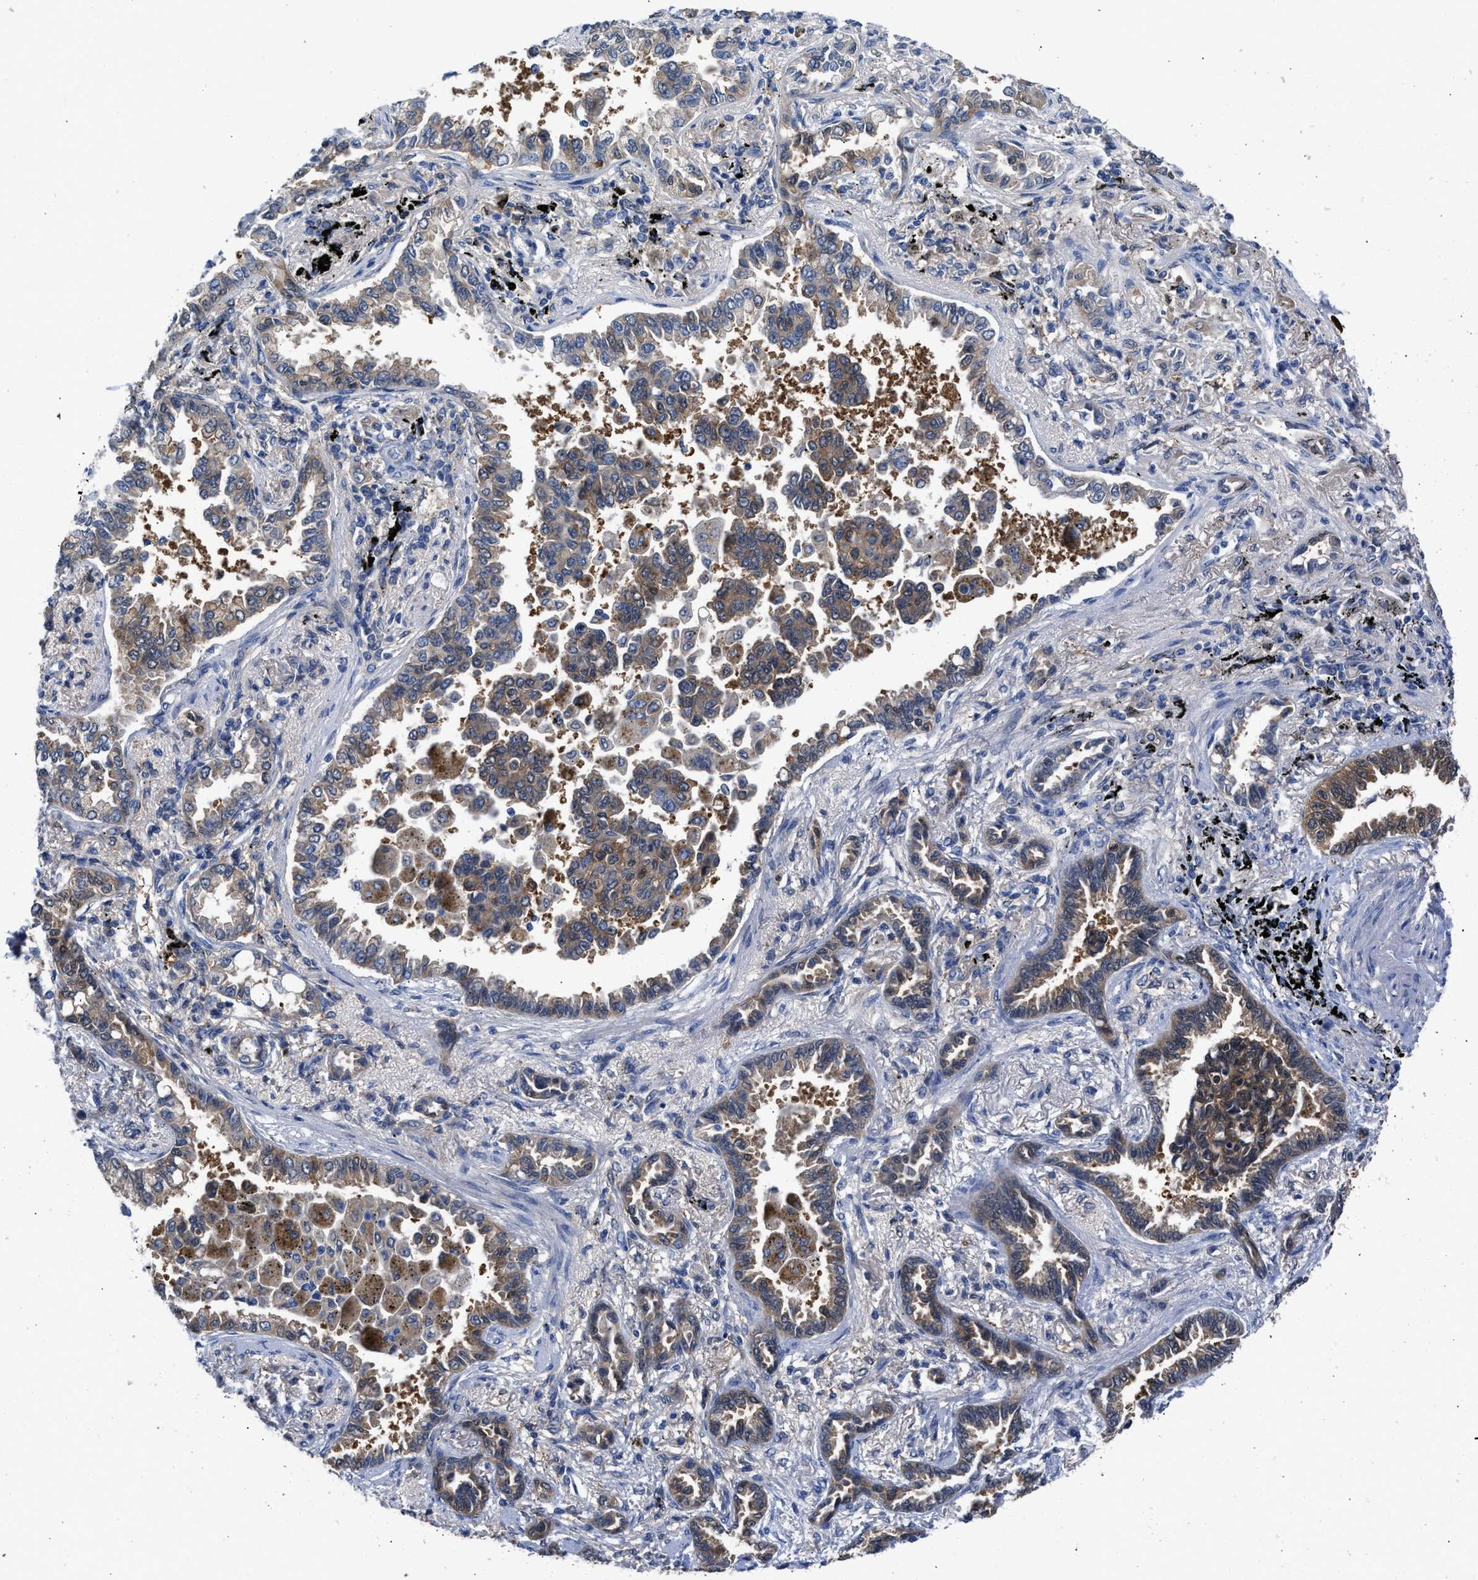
{"staining": {"intensity": "moderate", "quantity": "25%-75%", "location": "cytoplasmic/membranous"}, "tissue": "lung cancer", "cell_type": "Tumor cells", "image_type": "cancer", "snomed": [{"axis": "morphology", "description": "Normal tissue, NOS"}, {"axis": "morphology", "description": "Adenocarcinoma, NOS"}, {"axis": "topography", "description": "Lung"}], "caption": "This micrograph reveals lung cancer (adenocarcinoma) stained with immunohistochemistry (IHC) to label a protein in brown. The cytoplasmic/membranous of tumor cells show moderate positivity for the protein. Nuclei are counter-stained blue.", "gene": "CBR1", "patient": {"sex": "male", "age": 59}}